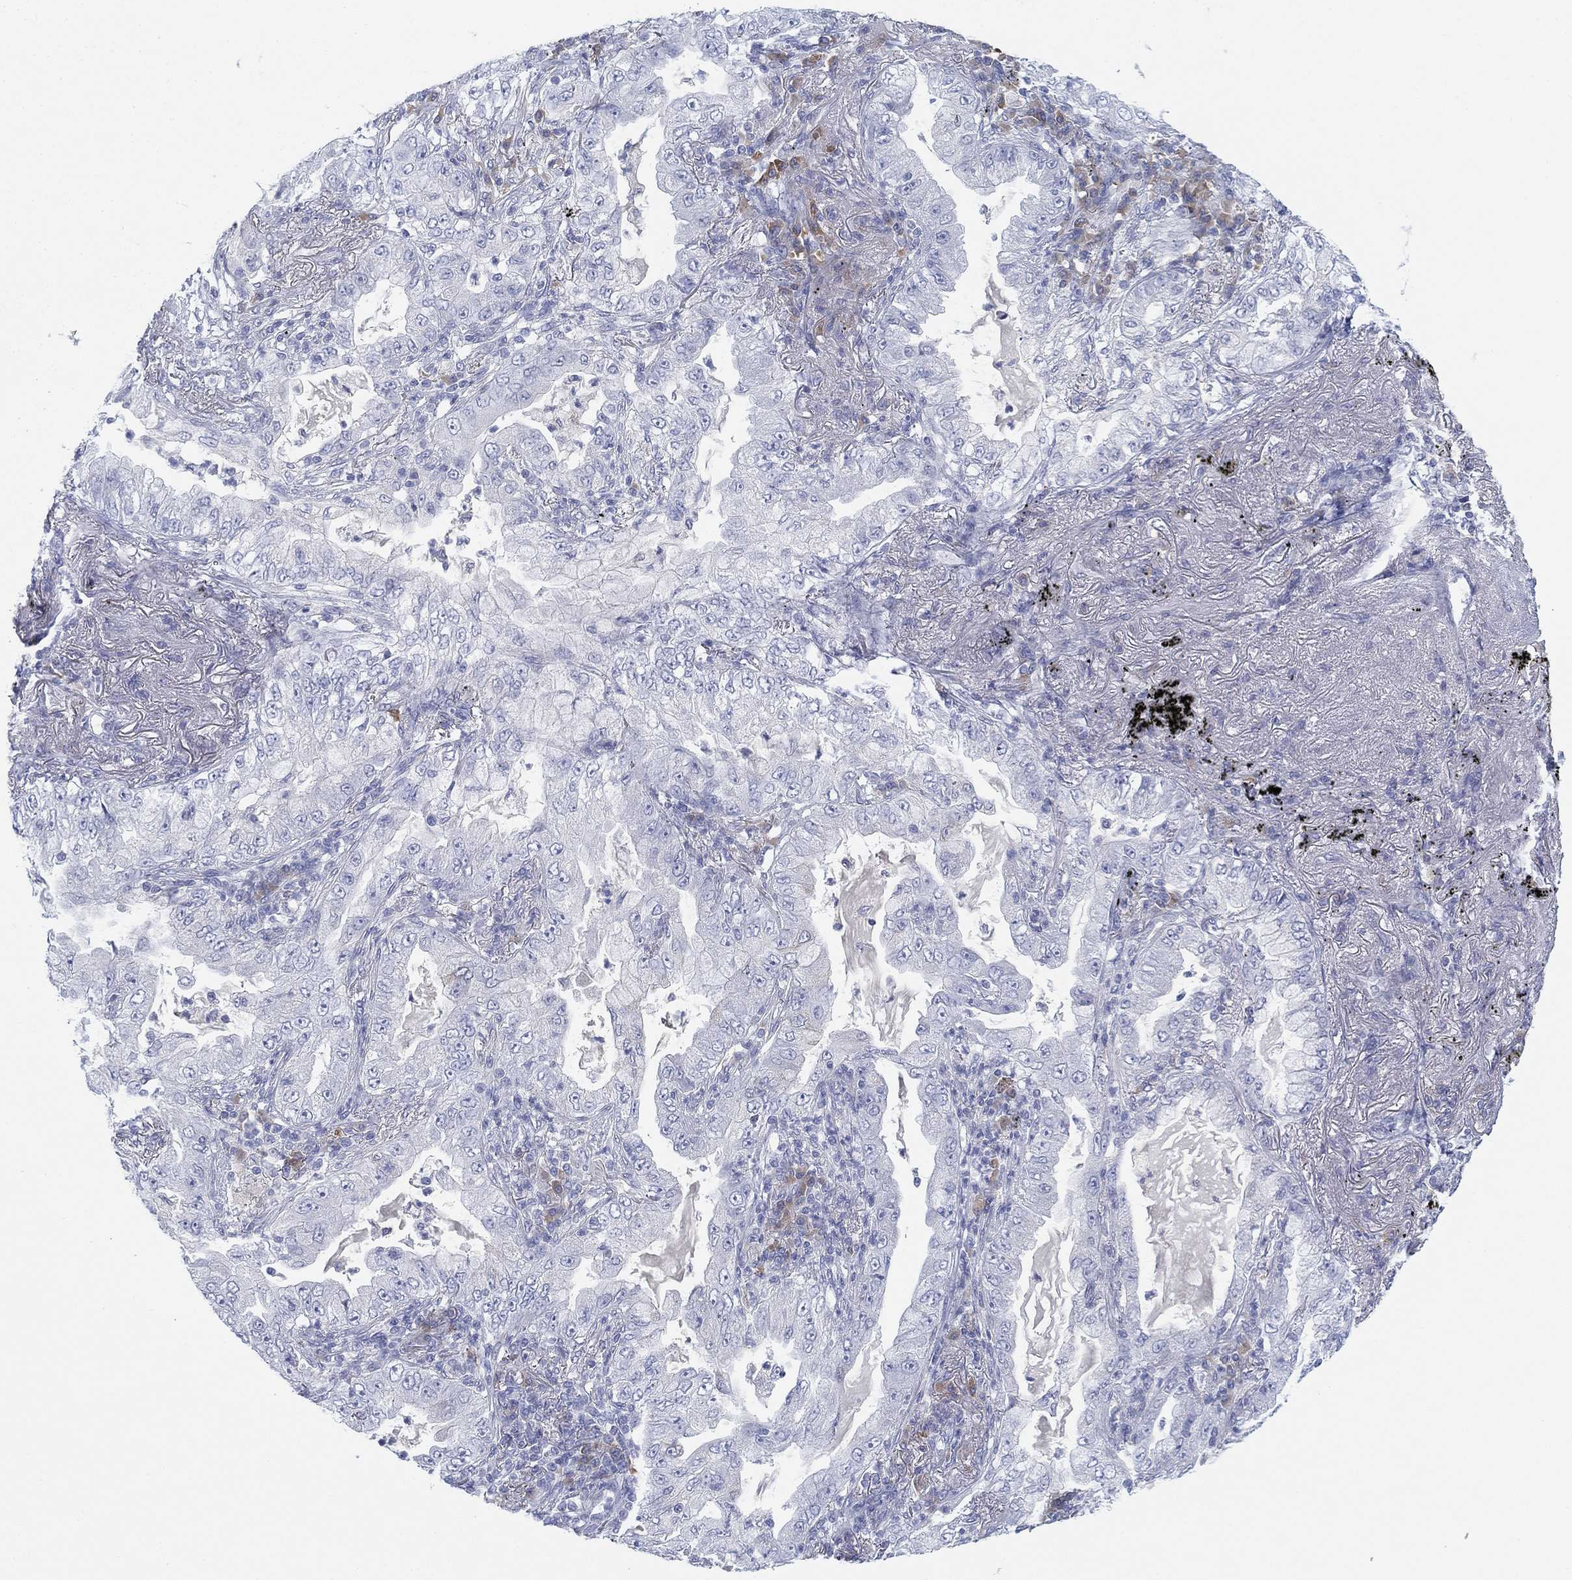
{"staining": {"intensity": "negative", "quantity": "none", "location": "none"}, "tissue": "lung cancer", "cell_type": "Tumor cells", "image_type": "cancer", "snomed": [{"axis": "morphology", "description": "Adenocarcinoma, NOS"}, {"axis": "topography", "description": "Lung"}], "caption": "A photomicrograph of human adenocarcinoma (lung) is negative for staining in tumor cells.", "gene": "GCNA", "patient": {"sex": "female", "age": 73}}